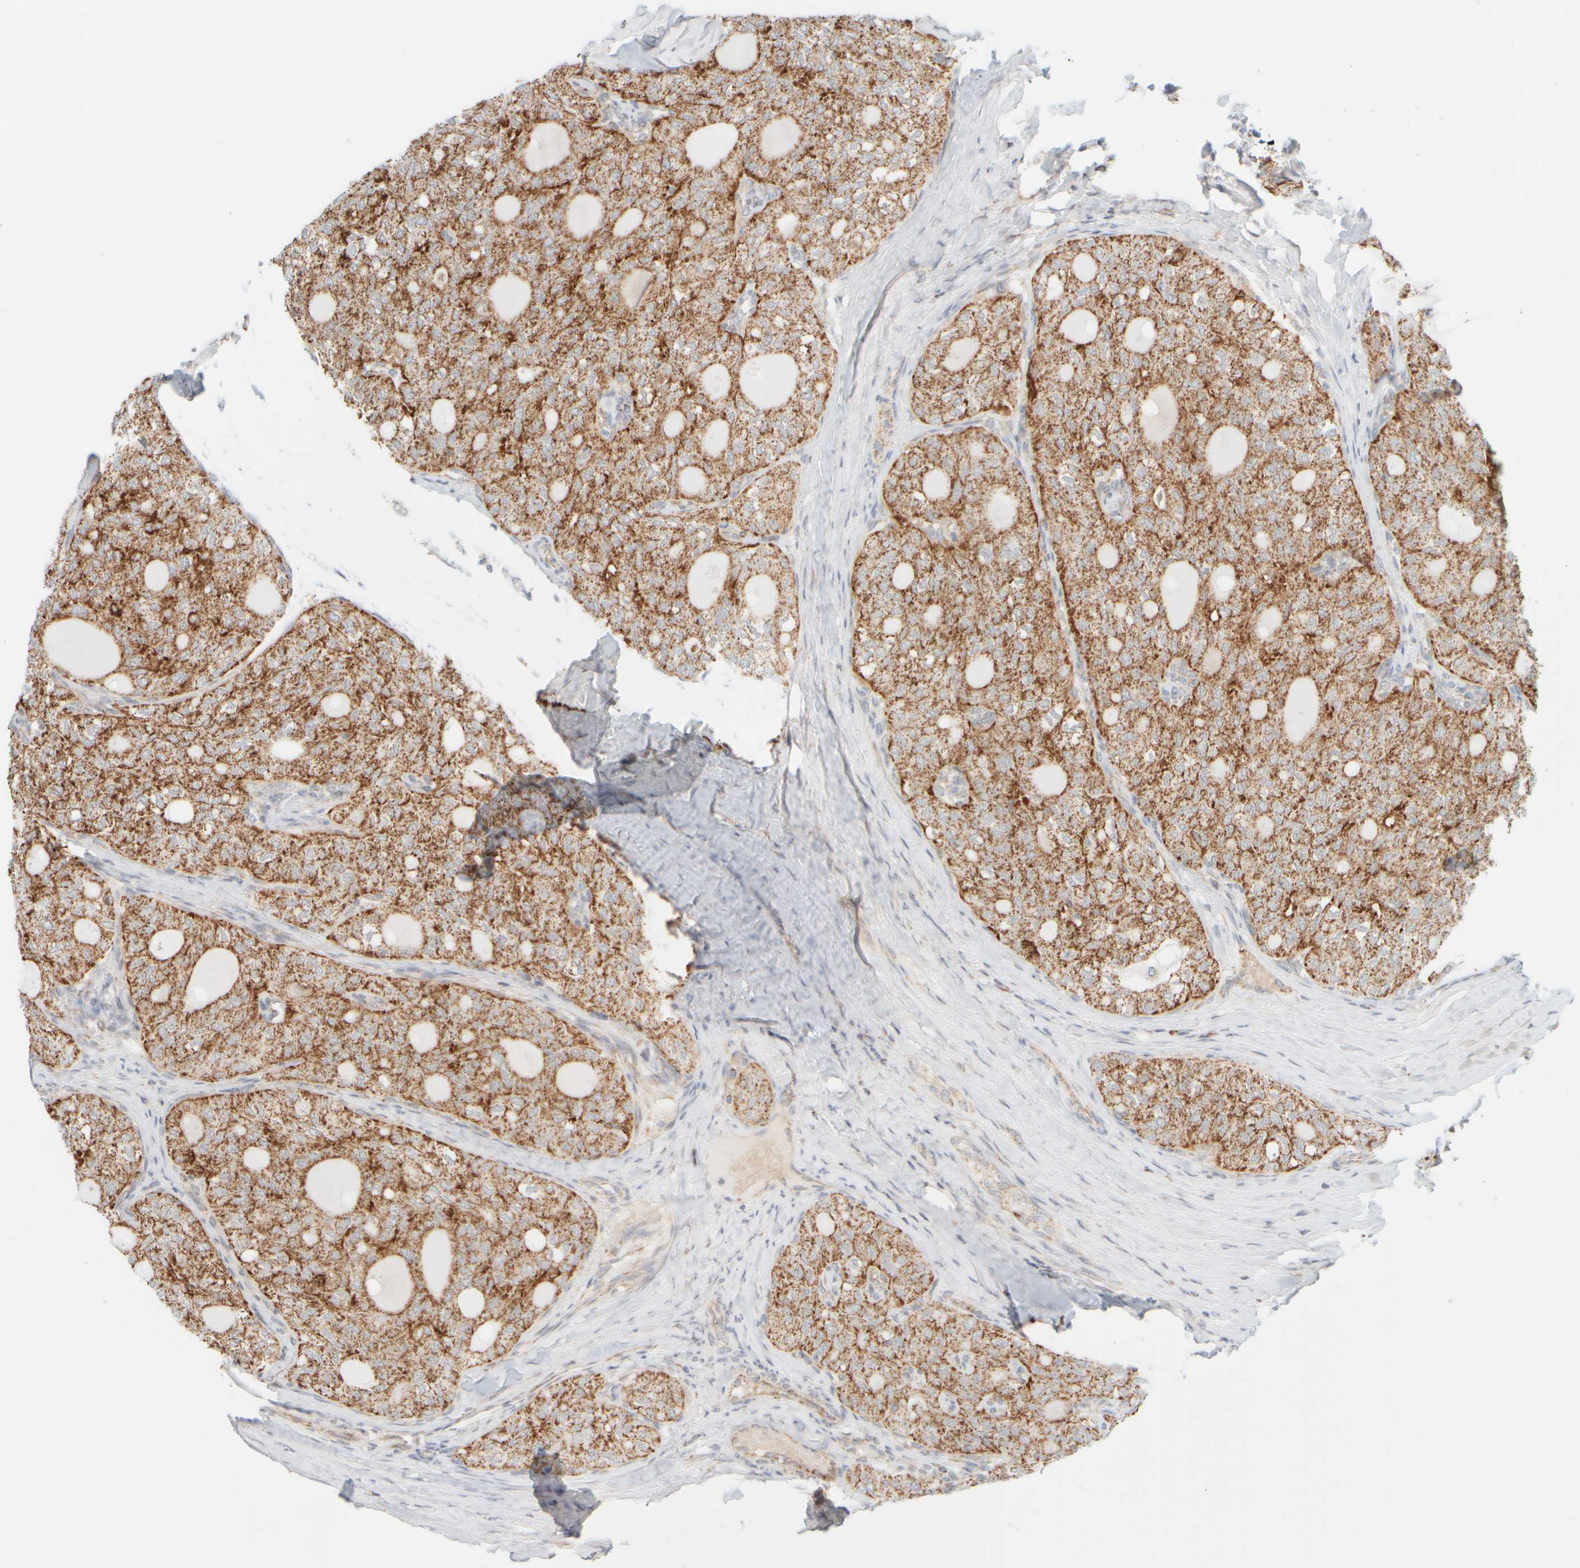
{"staining": {"intensity": "moderate", "quantity": ">75%", "location": "cytoplasmic/membranous"}, "tissue": "thyroid cancer", "cell_type": "Tumor cells", "image_type": "cancer", "snomed": [{"axis": "morphology", "description": "Follicular adenoma carcinoma, NOS"}, {"axis": "topography", "description": "Thyroid gland"}], "caption": "Immunohistochemistry (DAB (3,3'-diaminobenzidine)) staining of human thyroid follicular adenoma carcinoma displays moderate cytoplasmic/membranous protein expression in approximately >75% of tumor cells.", "gene": "PPM1K", "patient": {"sex": "male", "age": 75}}